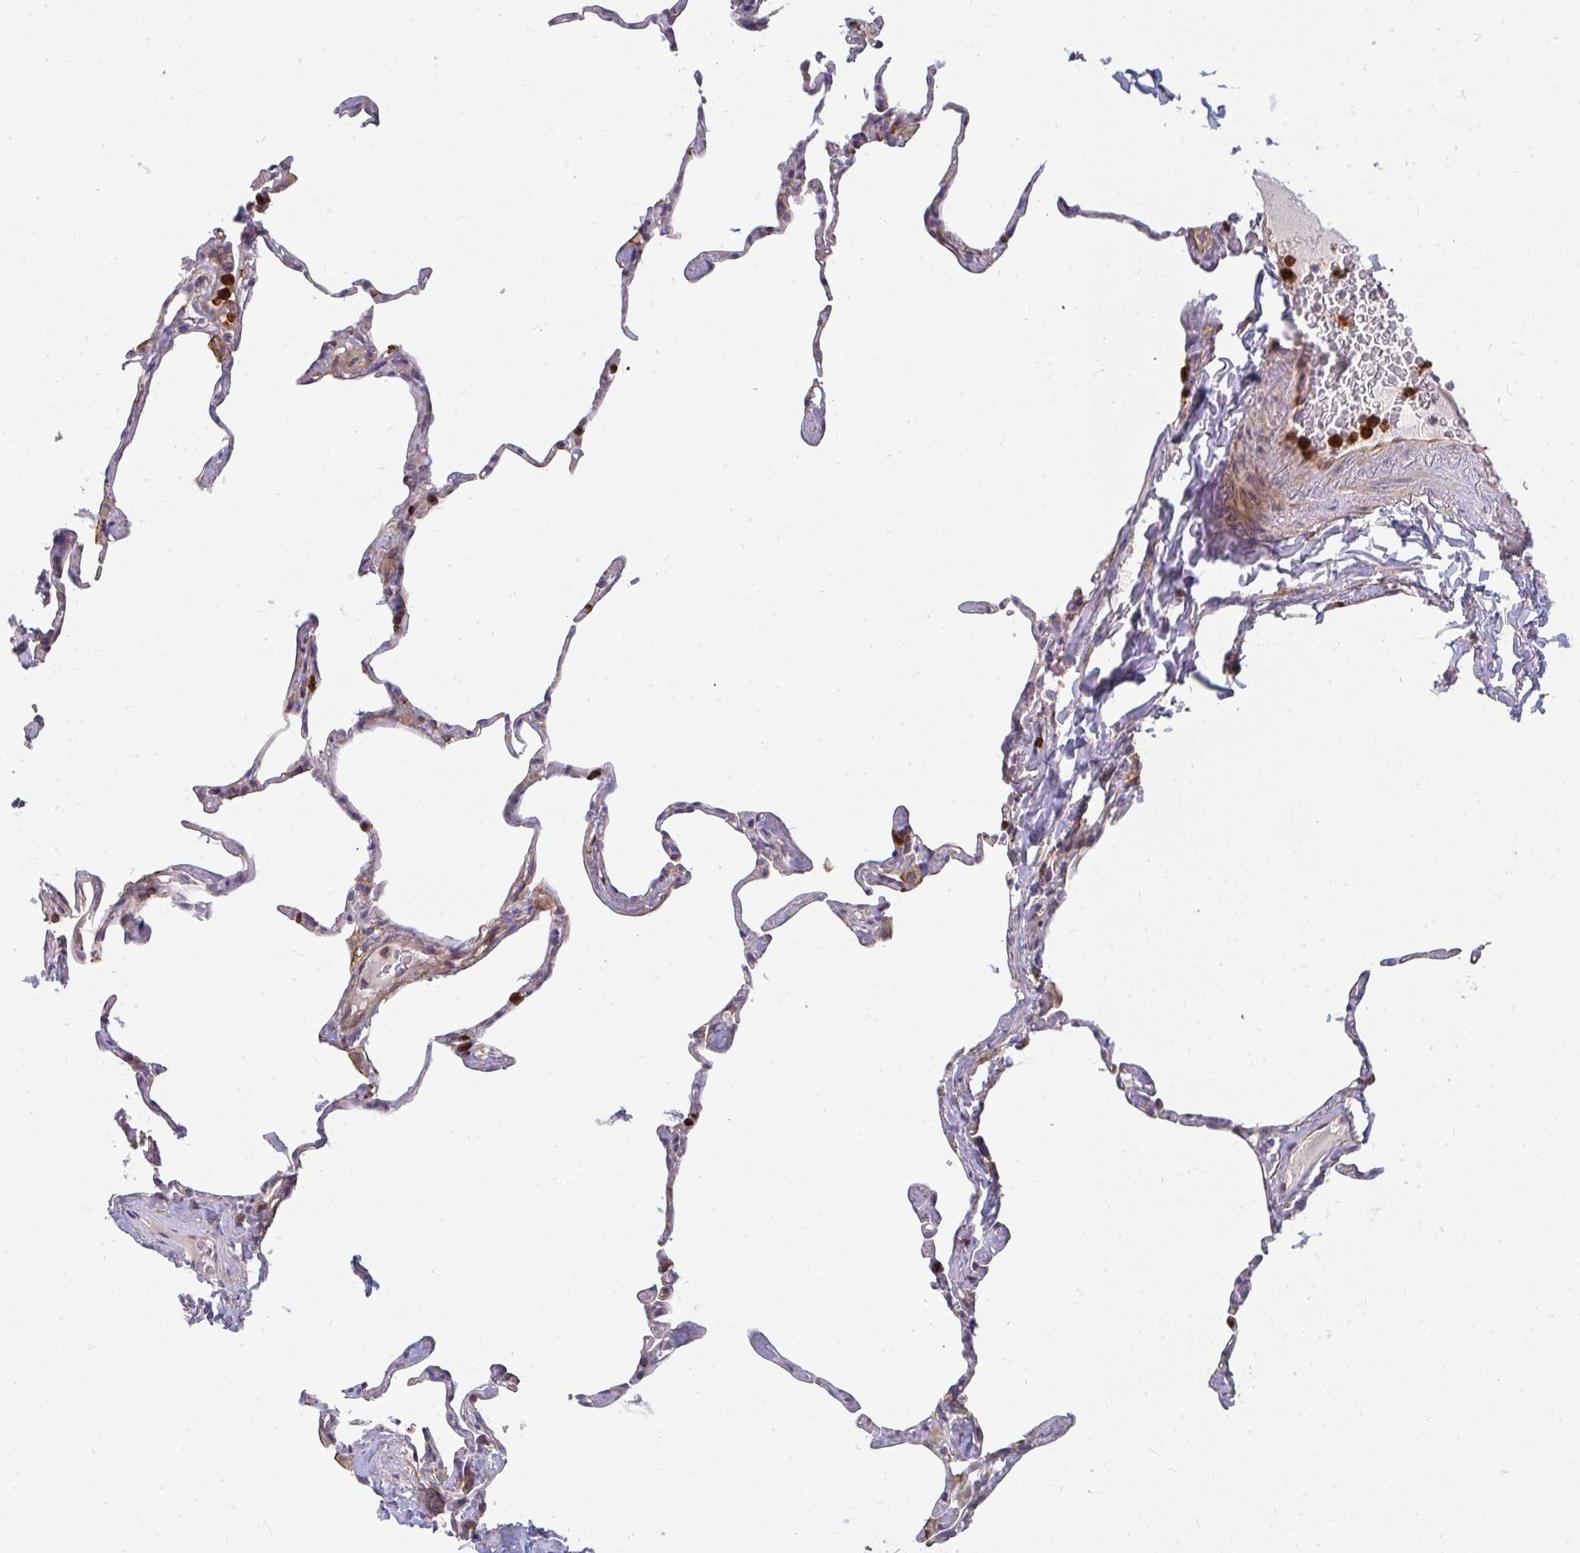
{"staining": {"intensity": "moderate", "quantity": "<25%", "location": "cytoplasmic/membranous"}, "tissue": "lung", "cell_type": "Alveolar cells", "image_type": "normal", "snomed": [{"axis": "morphology", "description": "Normal tissue, NOS"}, {"axis": "topography", "description": "Lung"}], "caption": "Human lung stained with a brown dye demonstrates moderate cytoplasmic/membranous positive staining in approximately <25% of alveolar cells.", "gene": "CSF3R", "patient": {"sex": "male", "age": 65}}